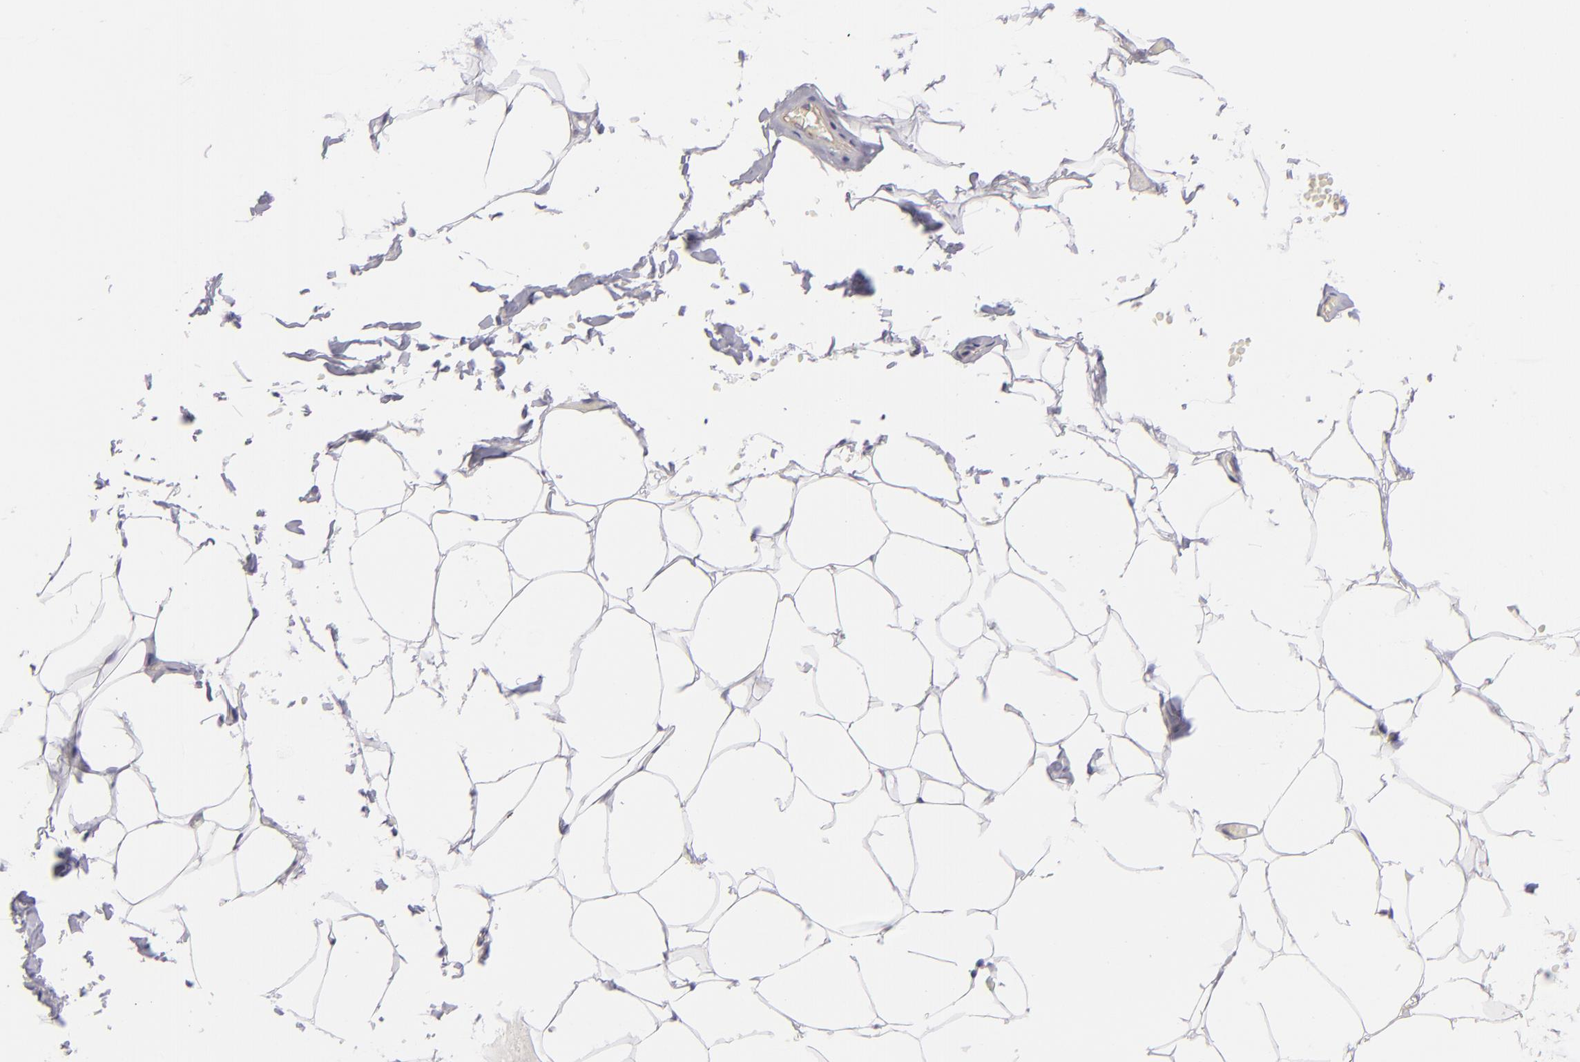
{"staining": {"intensity": "negative", "quantity": "none", "location": "none"}, "tissue": "adipose tissue", "cell_type": "Adipocytes", "image_type": "normal", "snomed": [{"axis": "morphology", "description": "Normal tissue, NOS"}, {"axis": "topography", "description": "Soft tissue"}, {"axis": "topography", "description": "Peripheral nerve tissue"}], "caption": "Adipocytes are negative for brown protein staining in unremarkable adipose tissue. (Stains: DAB (3,3'-diaminobenzidine) immunohistochemistry with hematoxylin counter stain, Microscopy: brightfield microscopy at high magnification).", "gene": "THBD", "patient": {"sex": "female", "age": 68}}